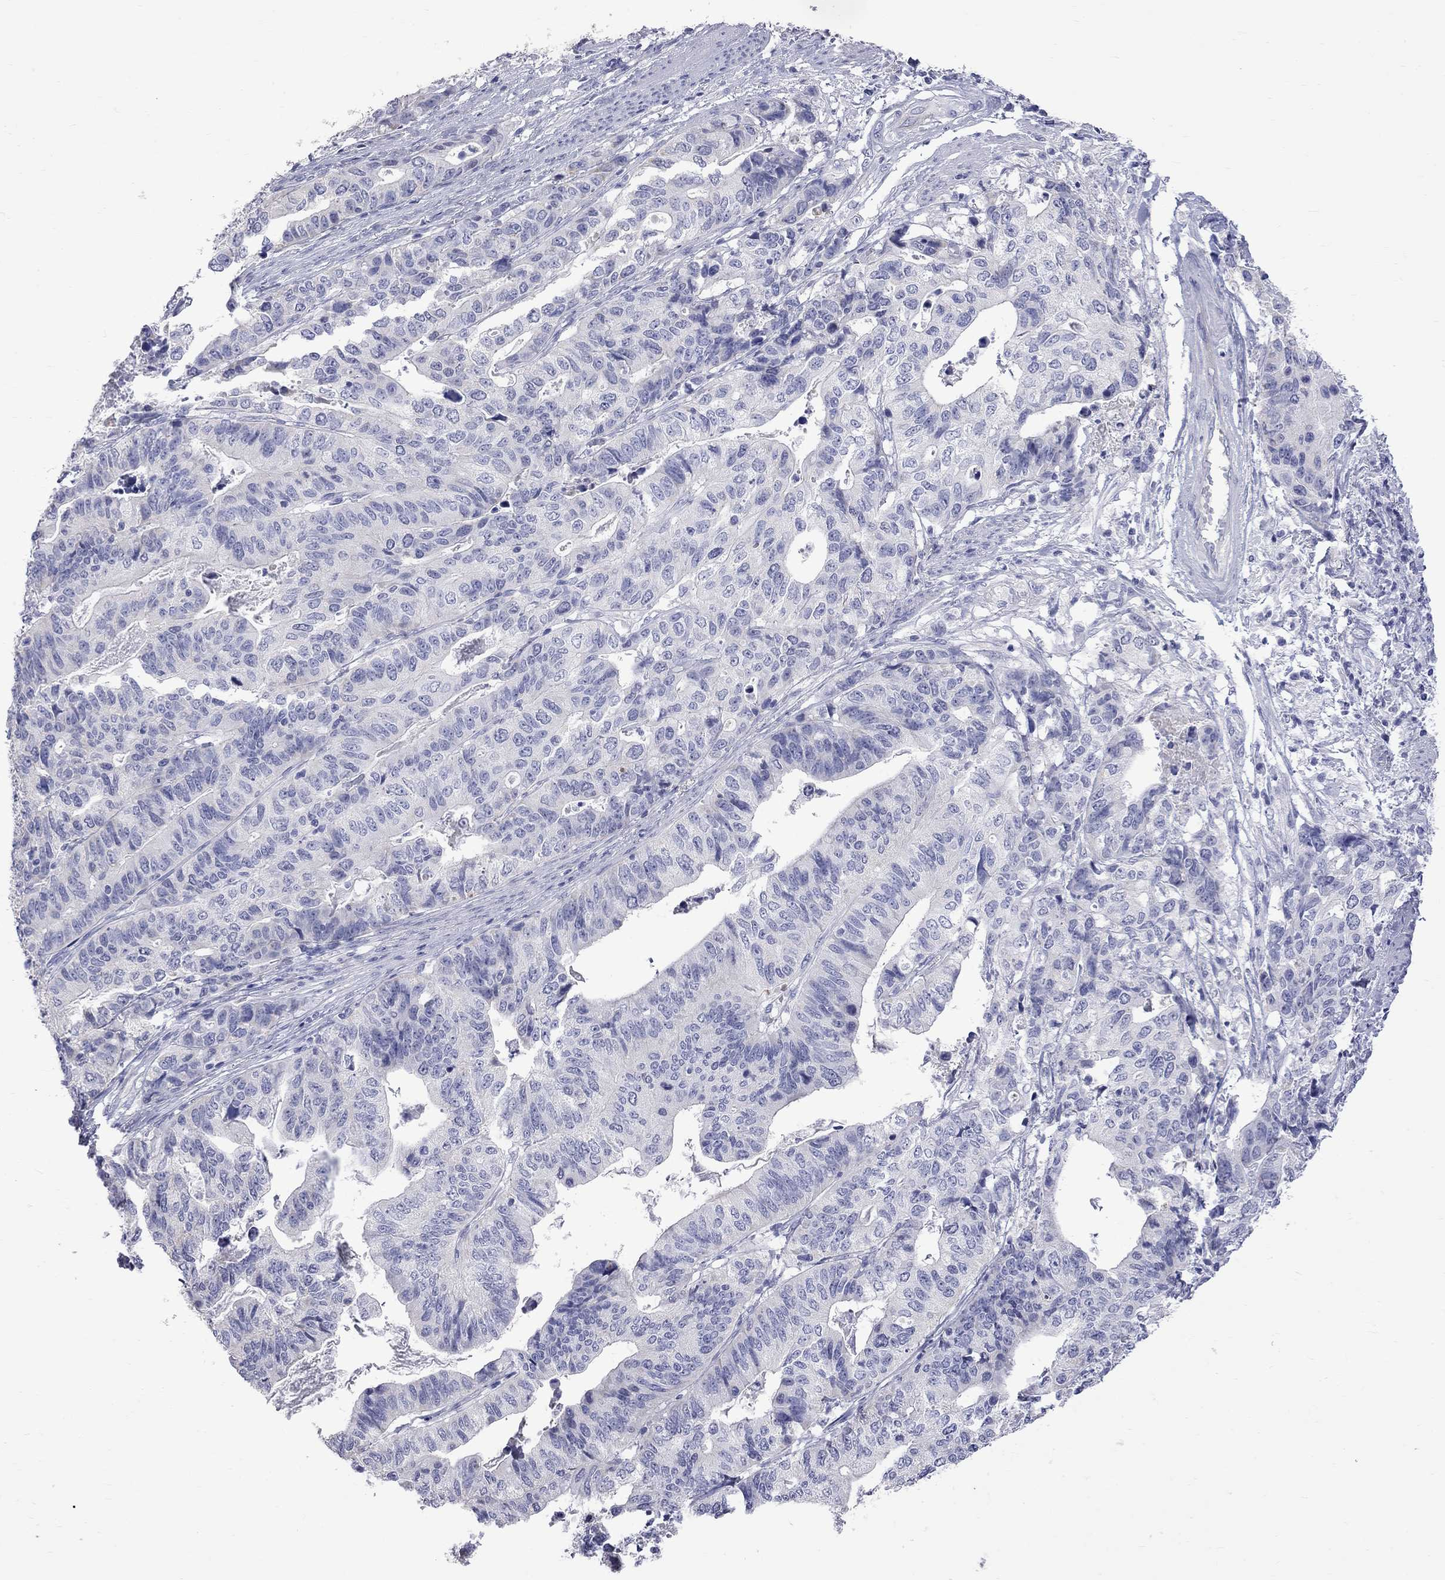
{"staining": {"intensity": "negative", "quantity": "none", "location": "none"}, "tissue": "stomach cancer", "cell_type": "Tumor cells", "image_type": "cancer", "snomed": [{"axis": "morphology", "description": "Adenocarcinoma, NOS"}, {"axis": "topography", "description": "Stomach, upper"}], "caption": "The image demonstrates no staining of tumor cells in adenocarcinoma (stomach).", "gene": "KCND2", "patient": {"sex": "female", "age": 67}}